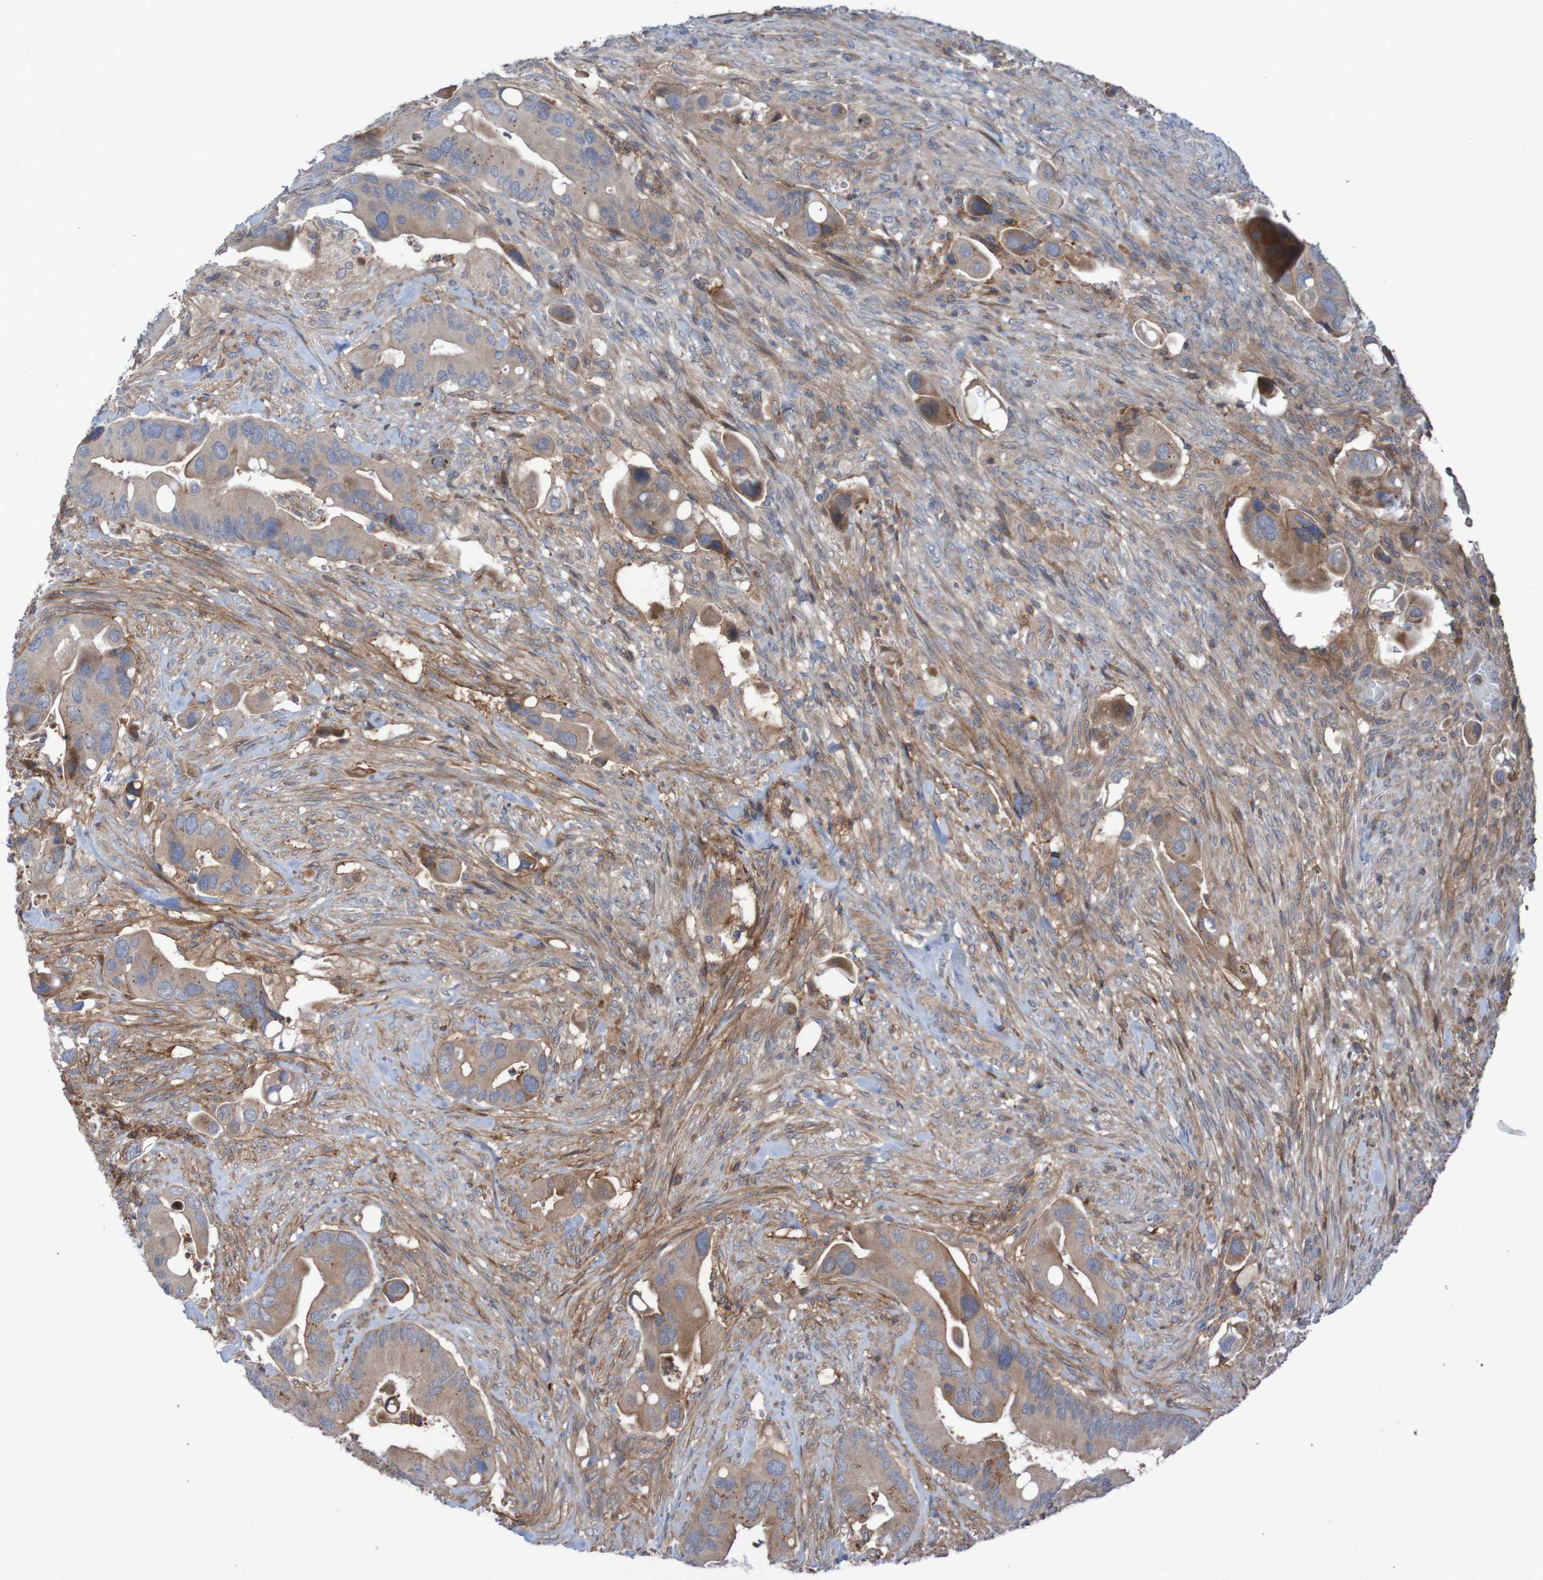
{"staining": {"intensity": "moderate", "quantity": ">75%", "location": "cytoplasmic/membranous"}, "tissue": "colorectal cancer", "cell_type": "Tumor cells", "image_type": "cancer", "snomed": [{"axis": "morphology", "description": "Adenocarcinoma, NOS"}, {"axis": "topography", "description": "Rectum"}], "caption": "Immunohistochemical staining of colorectal cancer exhibits medium levels of moderate cytoplasmic/membranous protein expression in about >75% of tumor cells.", "gene": "PDGFB", "patient": {"sex": "female", "age": 57}}